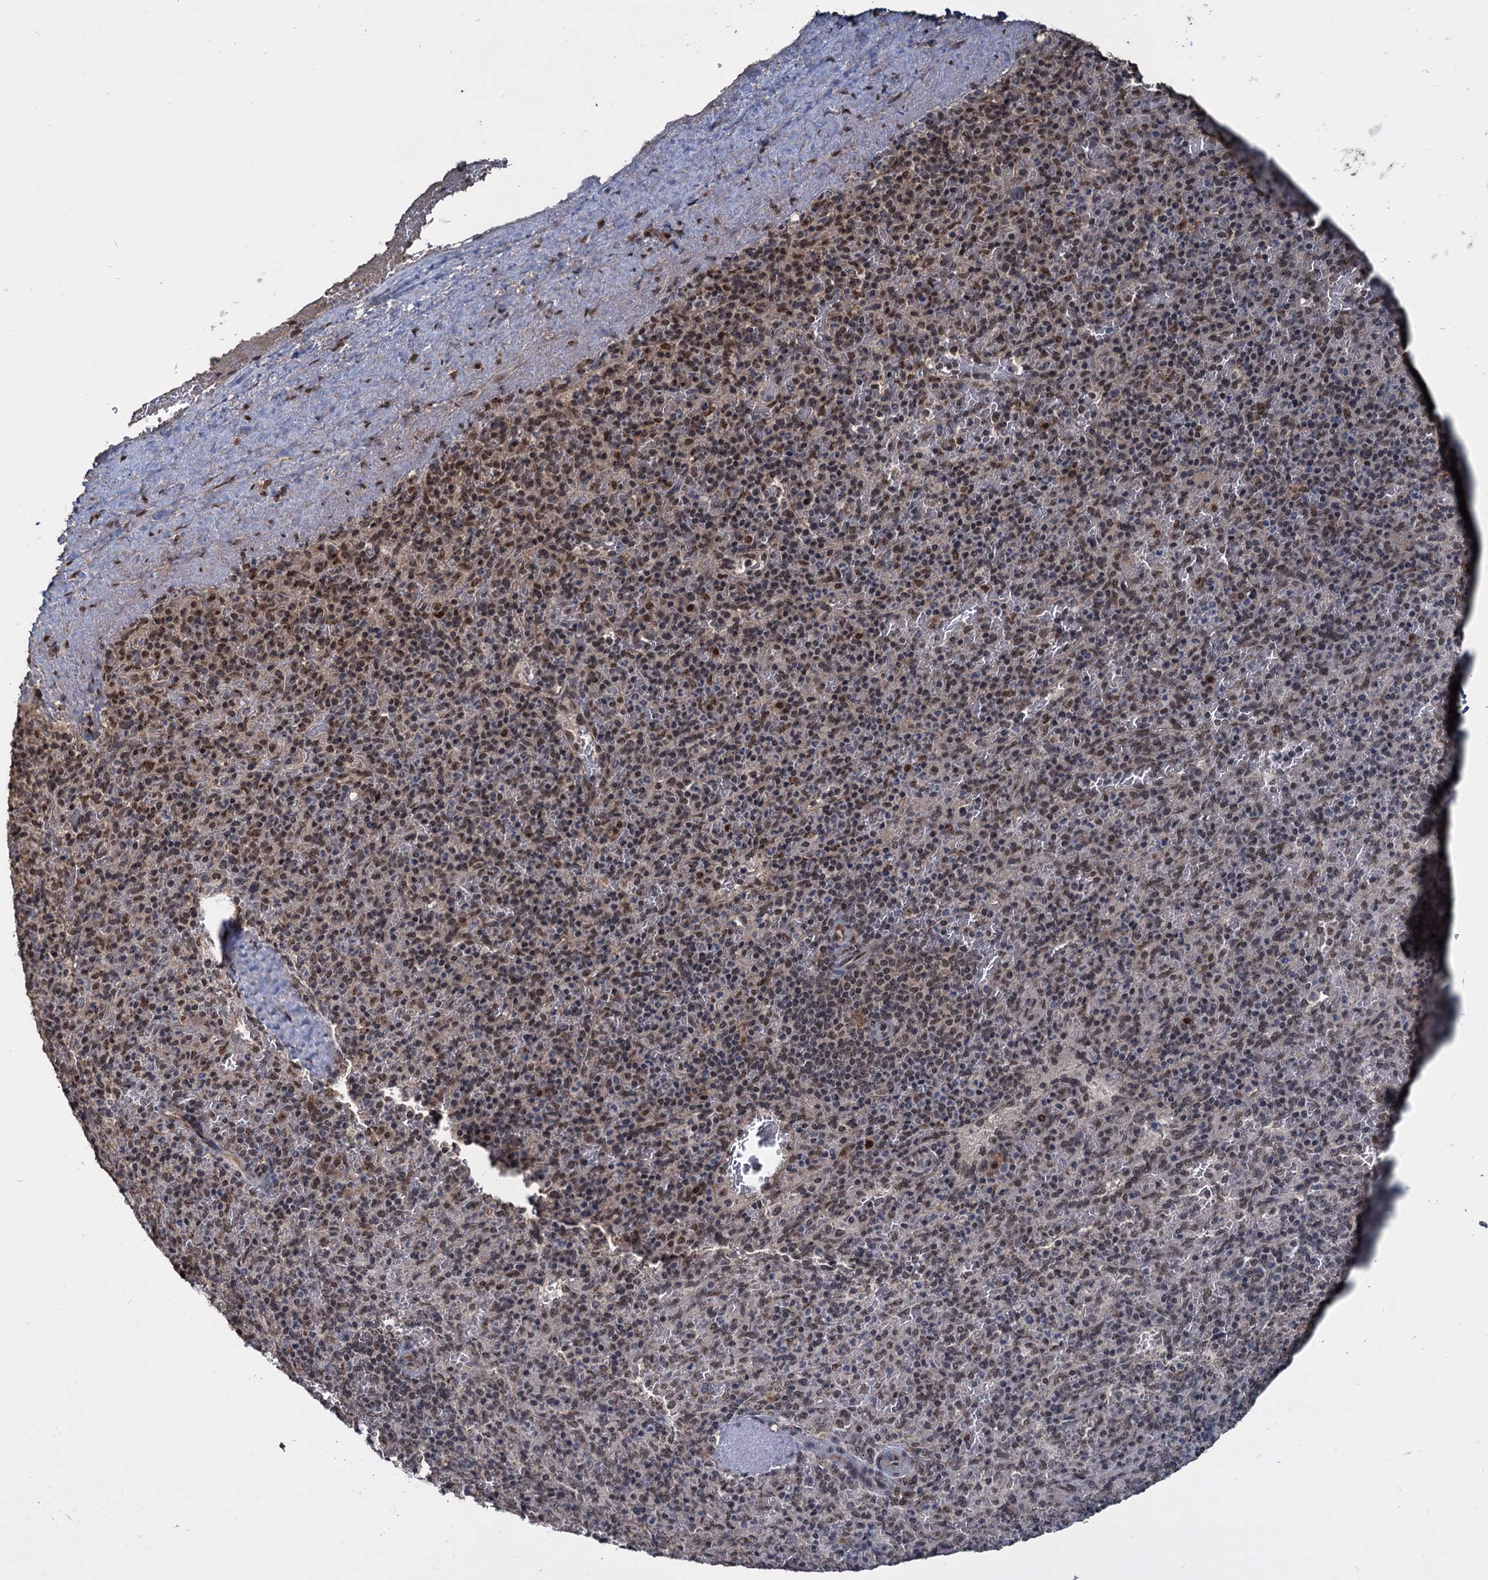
{"staining": {"intensity": "moderate", "quantity": "25%-75%", "location": "nuclear"}, "tissue": "spleen", "cell_type": "Cells in red pulp", "image_type": "normal", "snomed": [{"axis": "morphology", "description": "Normal tissue, NOS"}, {"axis": "topography", "description": "Spleen"}], "caption": "Brown immunohistochemical staining in normal human spleen exhibits moderate nuclear positivity in about 25%-75% of cells in red pulp. (DAB (3,3'-diaminobenzidine) IHC, brown staining for protein, blue staining for nuclei).", "gene": "FAM216B", "patient": {"sex": "male", "age": 82}}